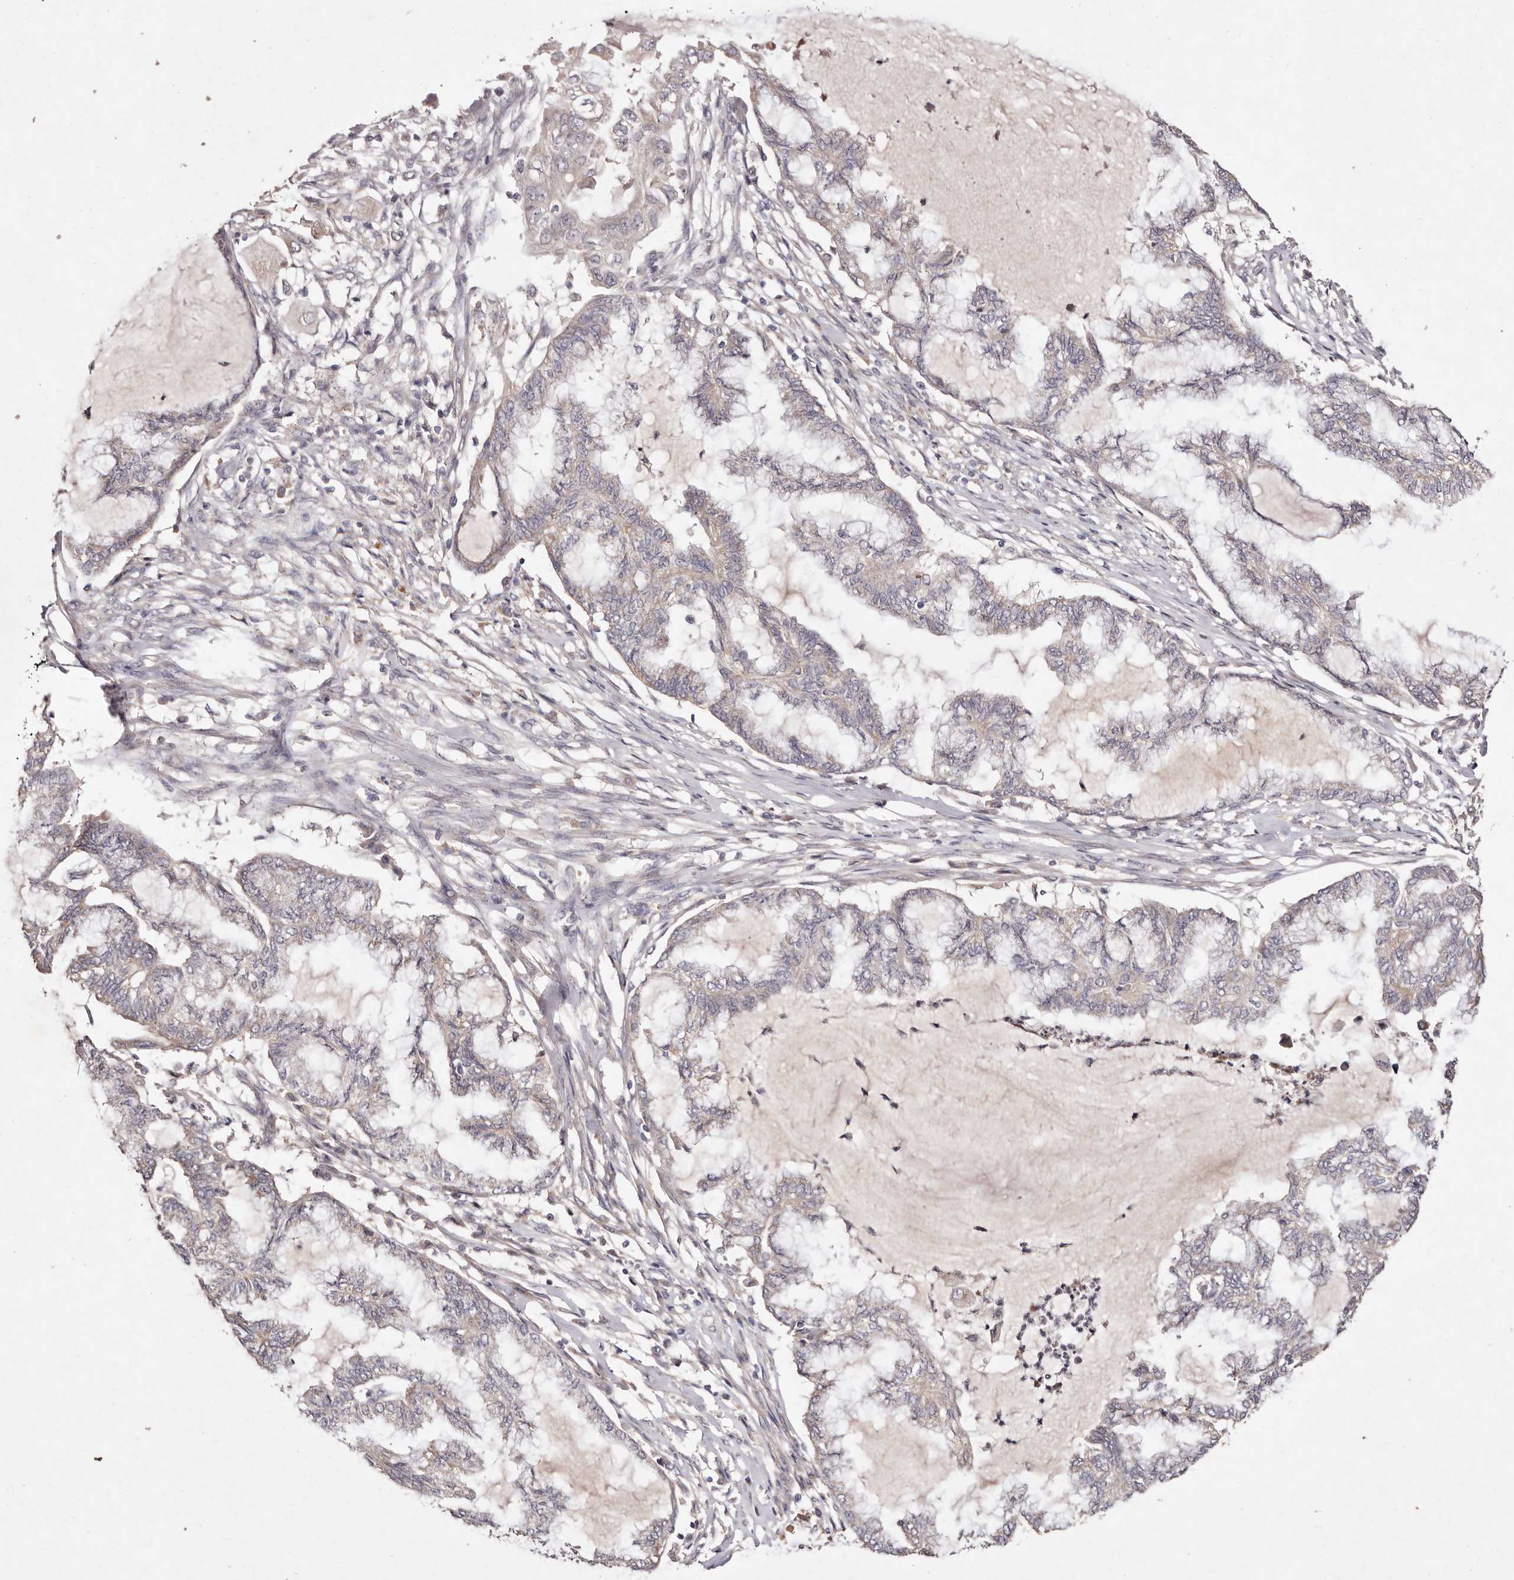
{"staining": {"intensity": "weak", "quantity": "25%-75%", "location": "cytoplasmic/membranous"}, "tissue": "endometrial cancer", "cell_type": "Tumor cells", "image_type": "cancer", "snomed": [{"axis": "morphology", "description": "Adenocarcinoma, NOS"}, {"axis": "topography", "description": "Endometrium"}], "caption": "There is low levels of weak cytoplasmic/membranous staining in tumor cells of endometrial adenocarcinoma, as demonstrated by immunohistochemical staining (brown color).", "gene": "TSC2", "patient": {"sex": "female", "age": 86}}